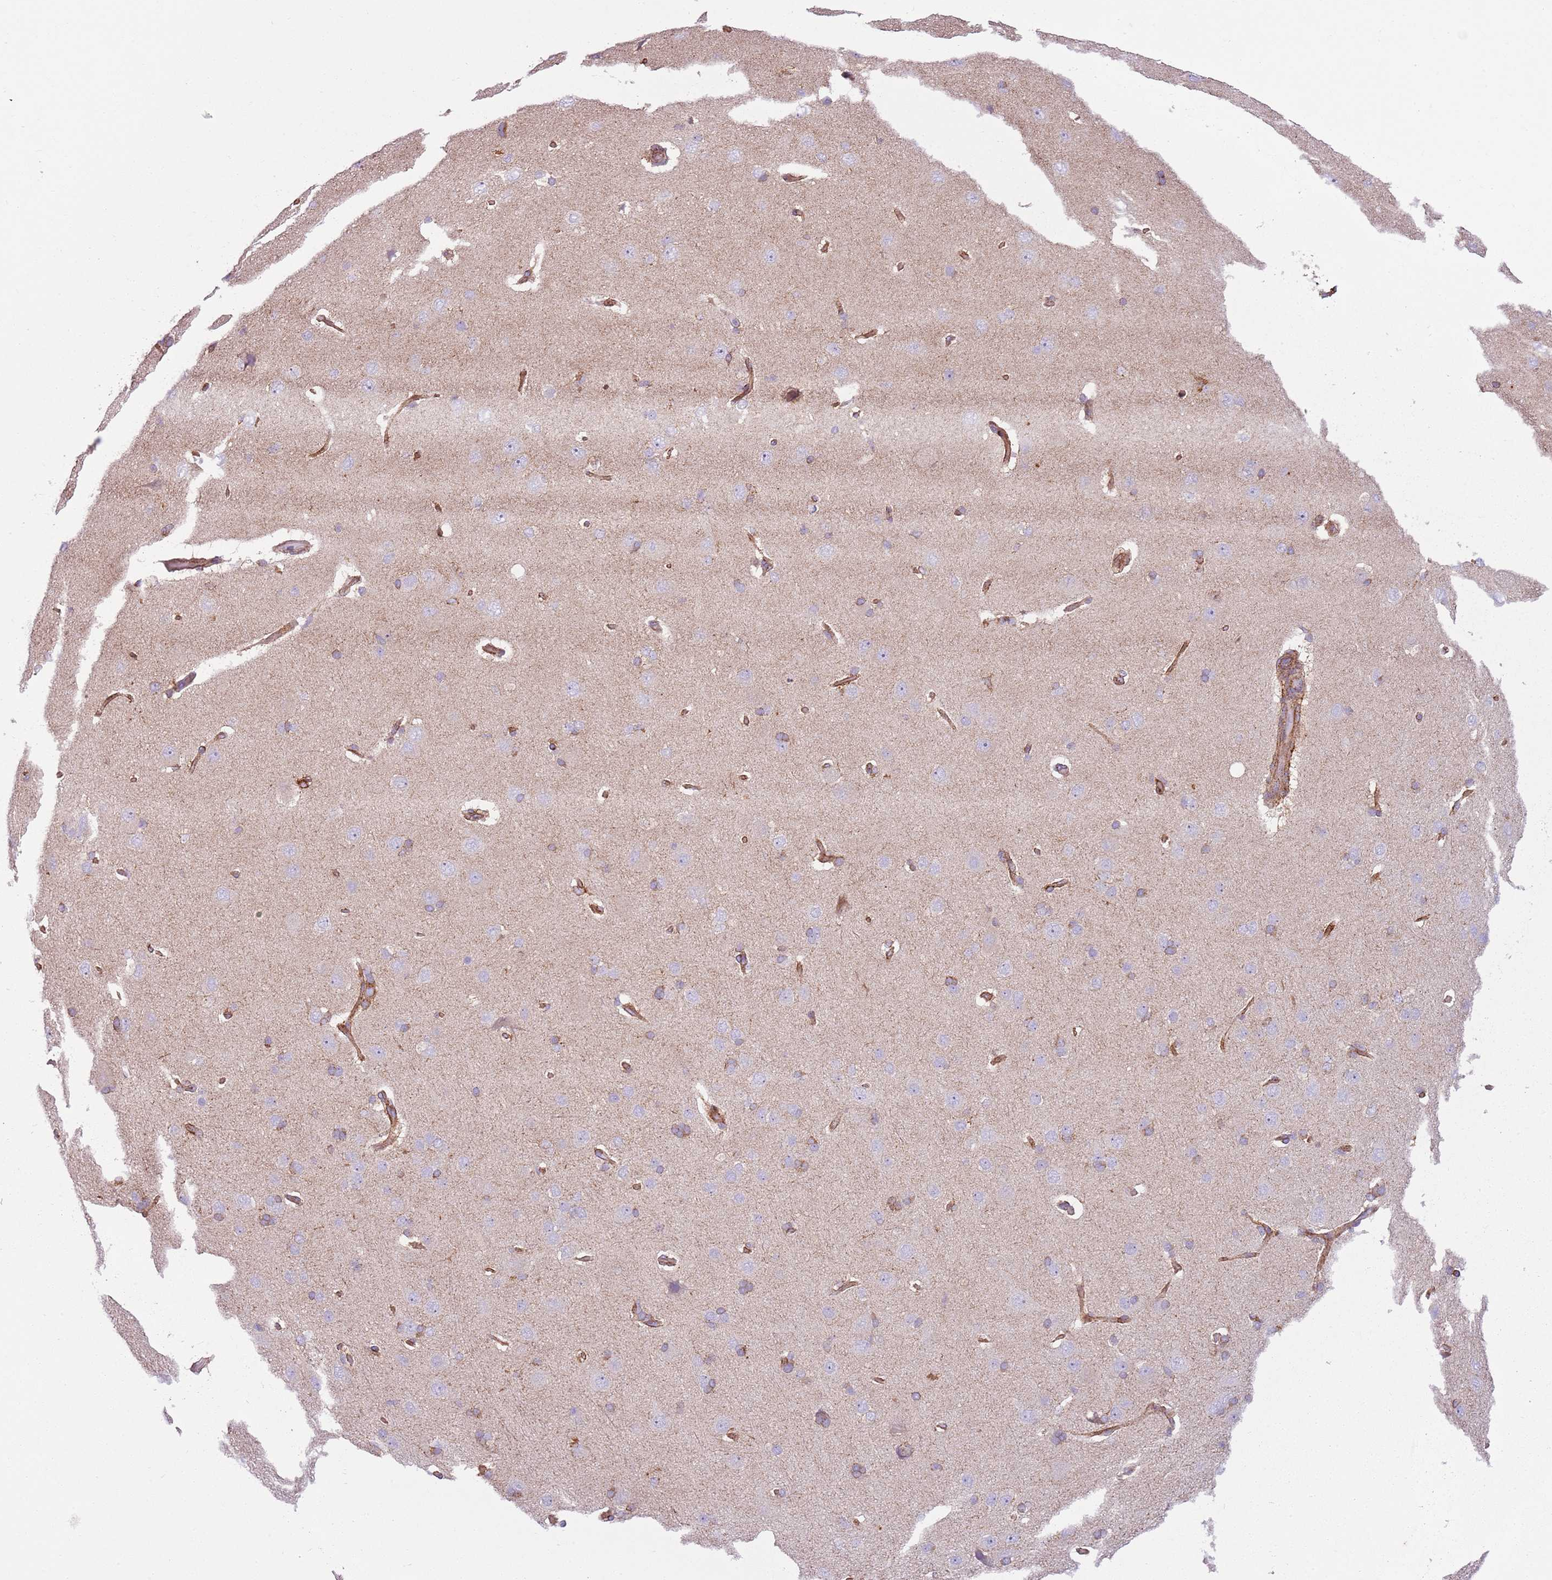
{"staining": {"intensity": "moderate", "quantity": ">75%", "location": "cytoplasmic/membranous"}, "tissue": "cerebral cortex", "cell_type": "Endothelial cells", "image_type": "normal", "snomed": [{"axis": "morphology", "description": "Normal tissue, NOS"}, {"axis": "topography", "description": "Cerebral cortex"}], "caption": "Immunohistochemistry image of benign cerebral cortex: cerebral cortex stained using immunohistochemistry shows medium levels of moderate protein expression localized specifically in the cytoplasmic/membranous of endothelial cells, appearing as a cytoplasmic/membranous brown color.", "gene": "SNX1", "patient": {"sex": "male", "age": 62}}